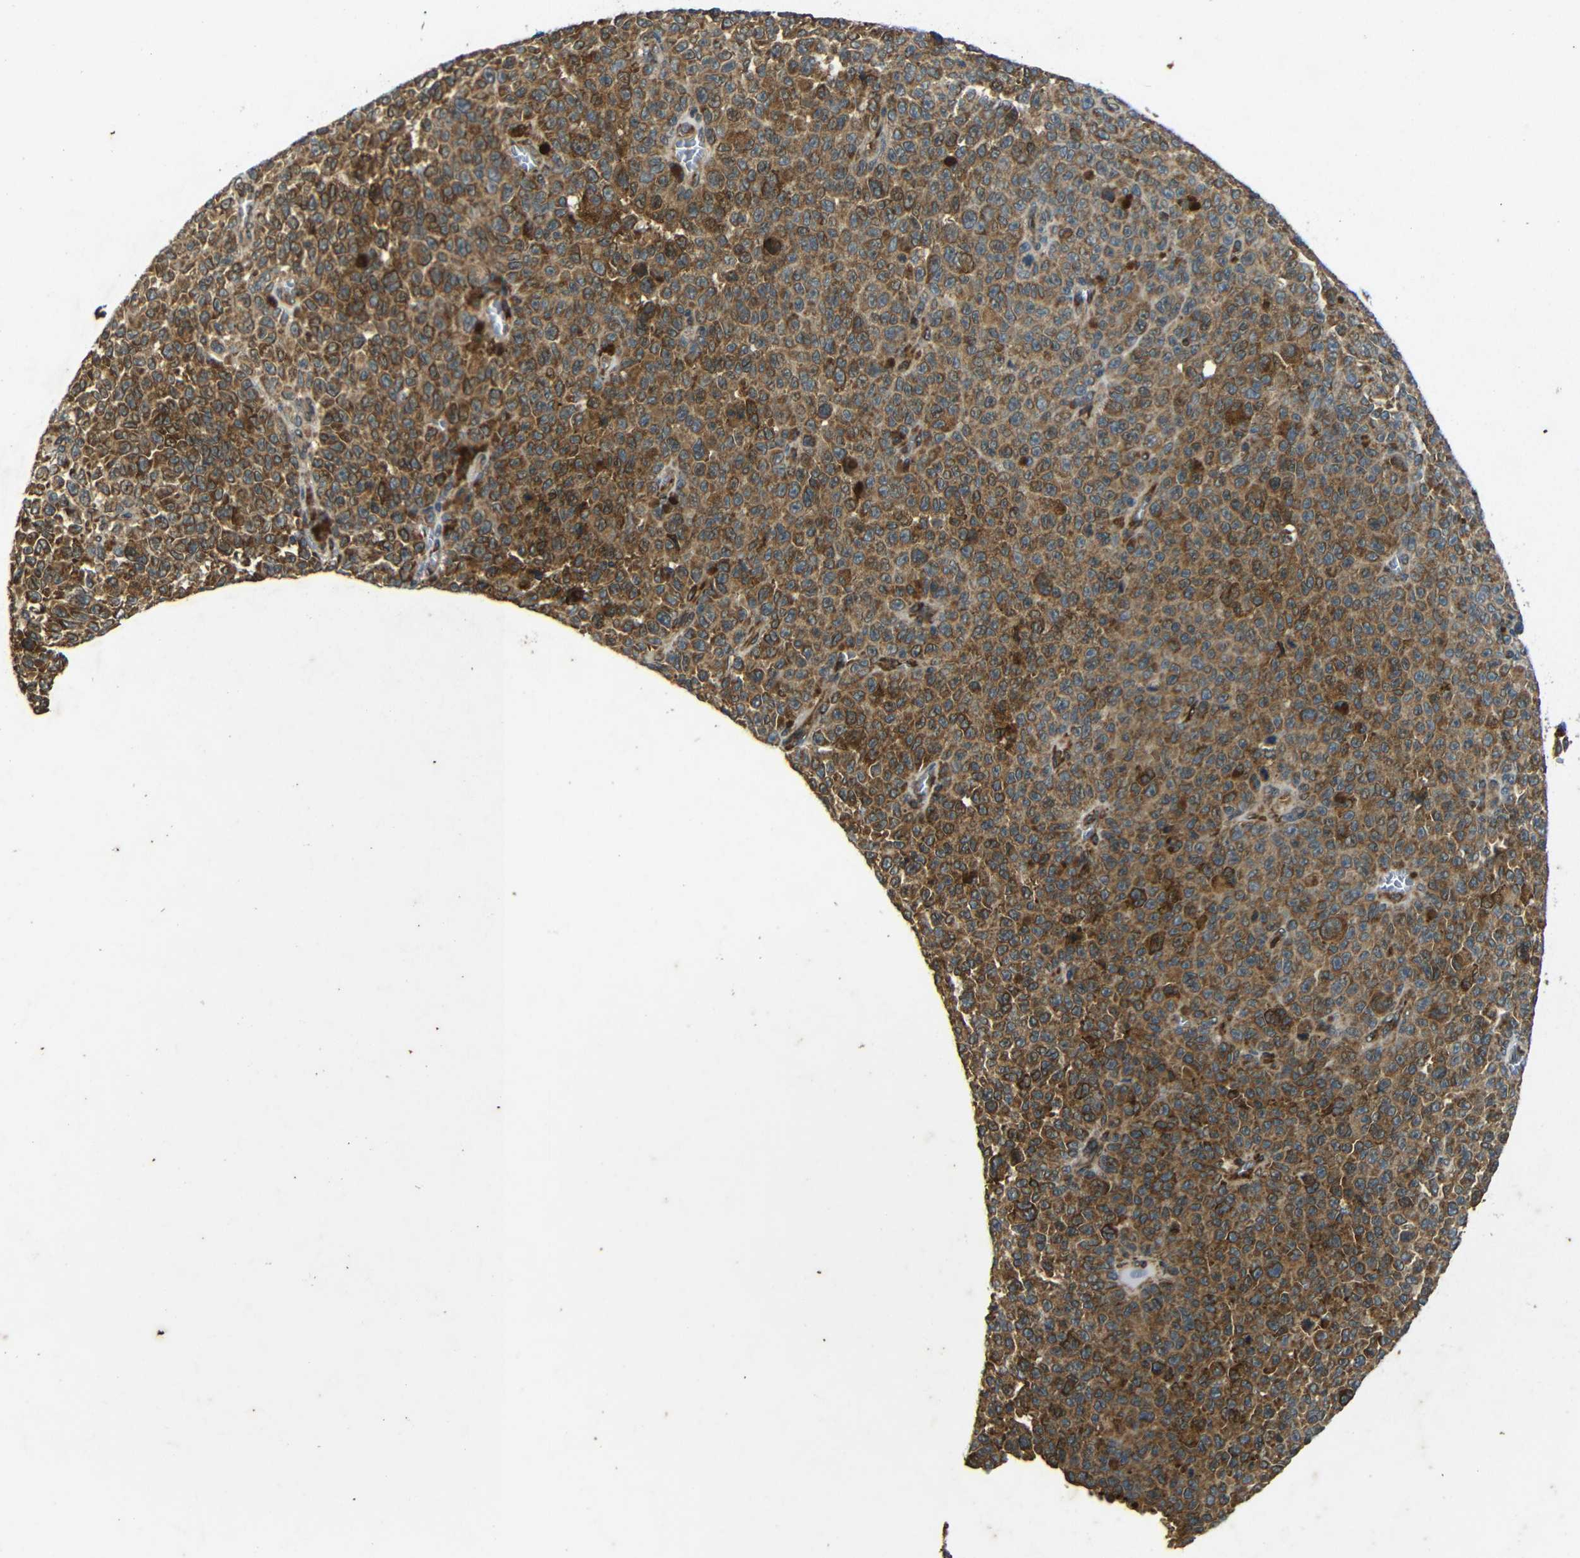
{"staining": {"intensity": "strong", "quantity": ">75%", "location": "cytoplasmic/membranous"}, "tissue": "melanoma", "cell_type": "Tumor cells", "image_type": "cancer", "snomed": [{"axis": "morphology", "description": "Malignant melanoma, NOS"}, {"axis": "topography", "description": "Skin"}], "caption": "Melanoma stained for a protein (brown) exhibits strong cytoplasmic/membranous positive positivity in approximately >75% of tumor cells.", "gene": "TRPC1", "patient": {"sex": "female", "age": 82}}